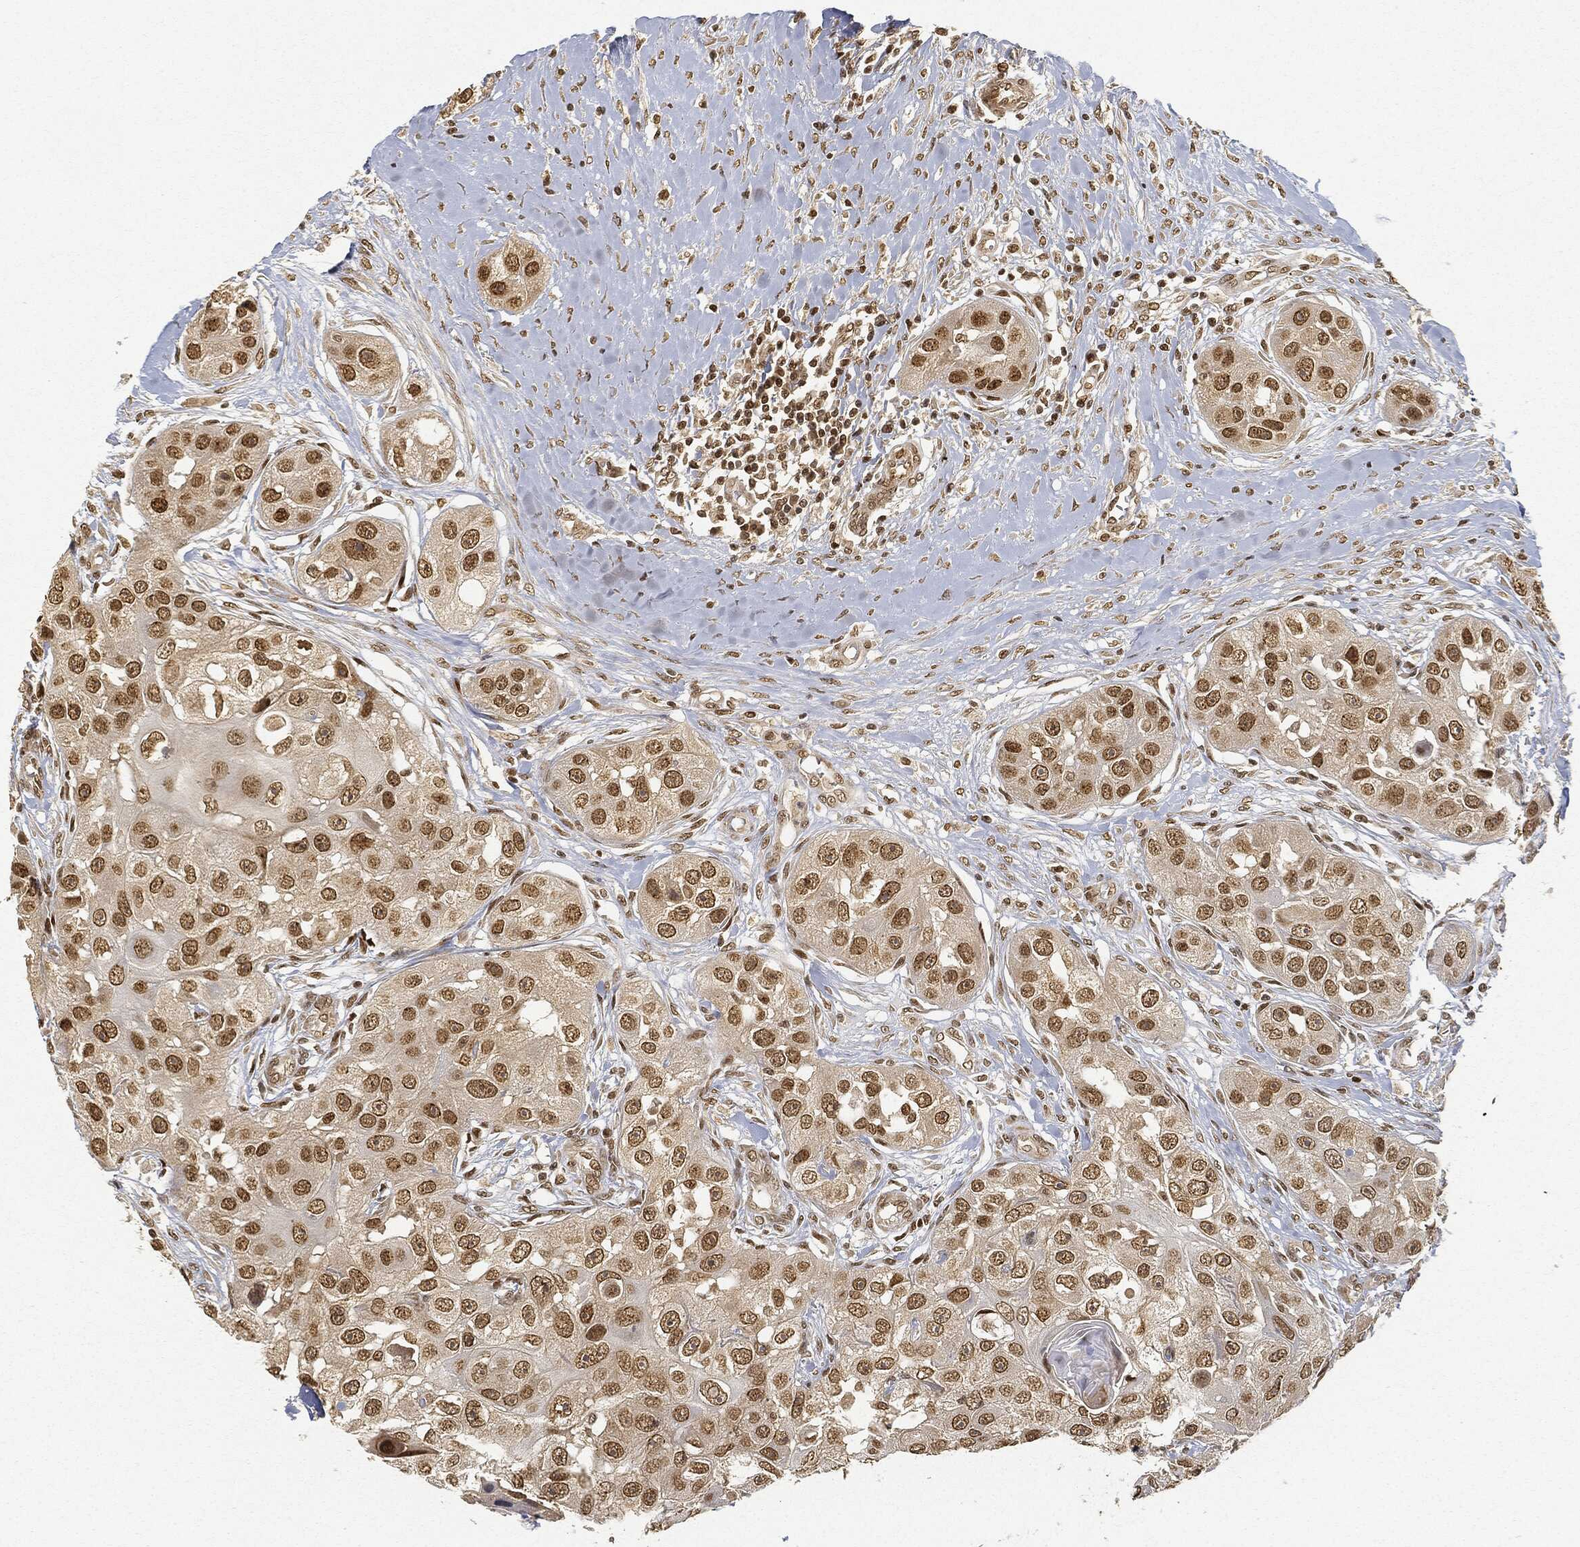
{"staining": {"intensity": "moderate", "quantity": ">75%", "location": "nuclear"}, "tissue": "head and neck cancer", "cell_type": "Tumor cells", "image_type": "cancer", "snomed": [{"axis": "morphology", "description": "Normal tissue, NOS"}, {"axis": "morphology", "description": "Squamous cell carcinoma, NOS"}, {"axis": "topography", "description": "Skeletal muscle"}, {"axis": "topography", "description": "Head-Neck"}], "caption": "Immunohistochemistry of head and neck cancer (squamous cell carcinoma) demonstrates medium levels of moderate nuclear expression in about >75% of tumor cells. Using DAB (3,3'-diaminobenzidine) (brown) and hematoxylin (blue) stains, captured at high magnification using brightfield microscopy.", "gene": "CIB1", "patient": {"sex": "male", "age": 51}}